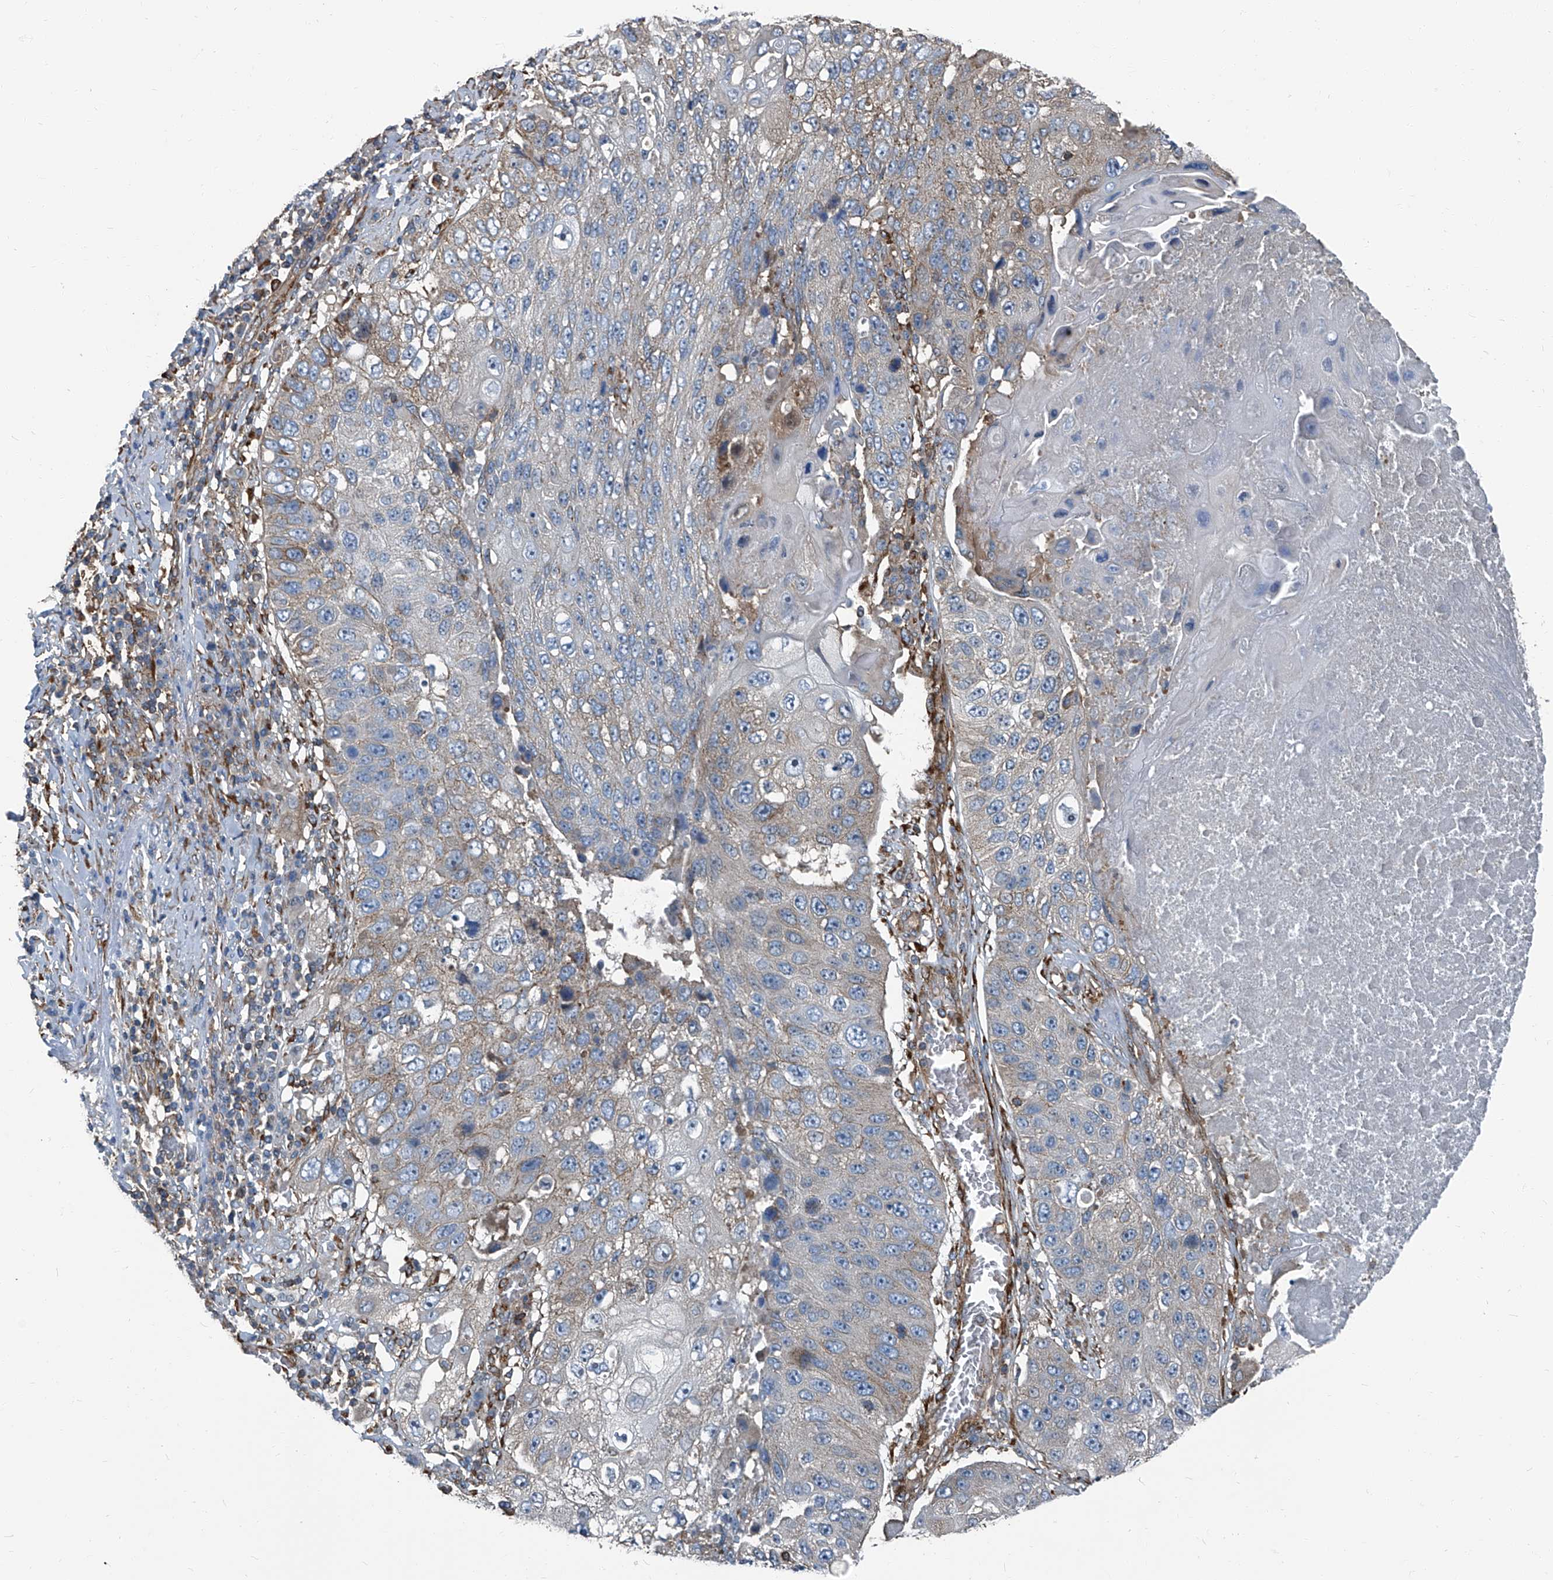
{"staining": {"intensity": "weak", "quantity": "<25%", "location": "cytoplasmic/membranous"}, "tissue": "lung cancer", "cell_type": "Tumor cells", "image_type": "cancer", "snomed": [{"axis": "morphology", "description": "Squamous cell carcinoma, NOS"}, {"axis": "topography", "description": "Lung"}], "caption": "IHC of human lung cancer (squamous cell carcinoma) displays no staining in tumor cells.", "gene": "SEPTIN7", "patient": {"sex": "male", "age": 61}}